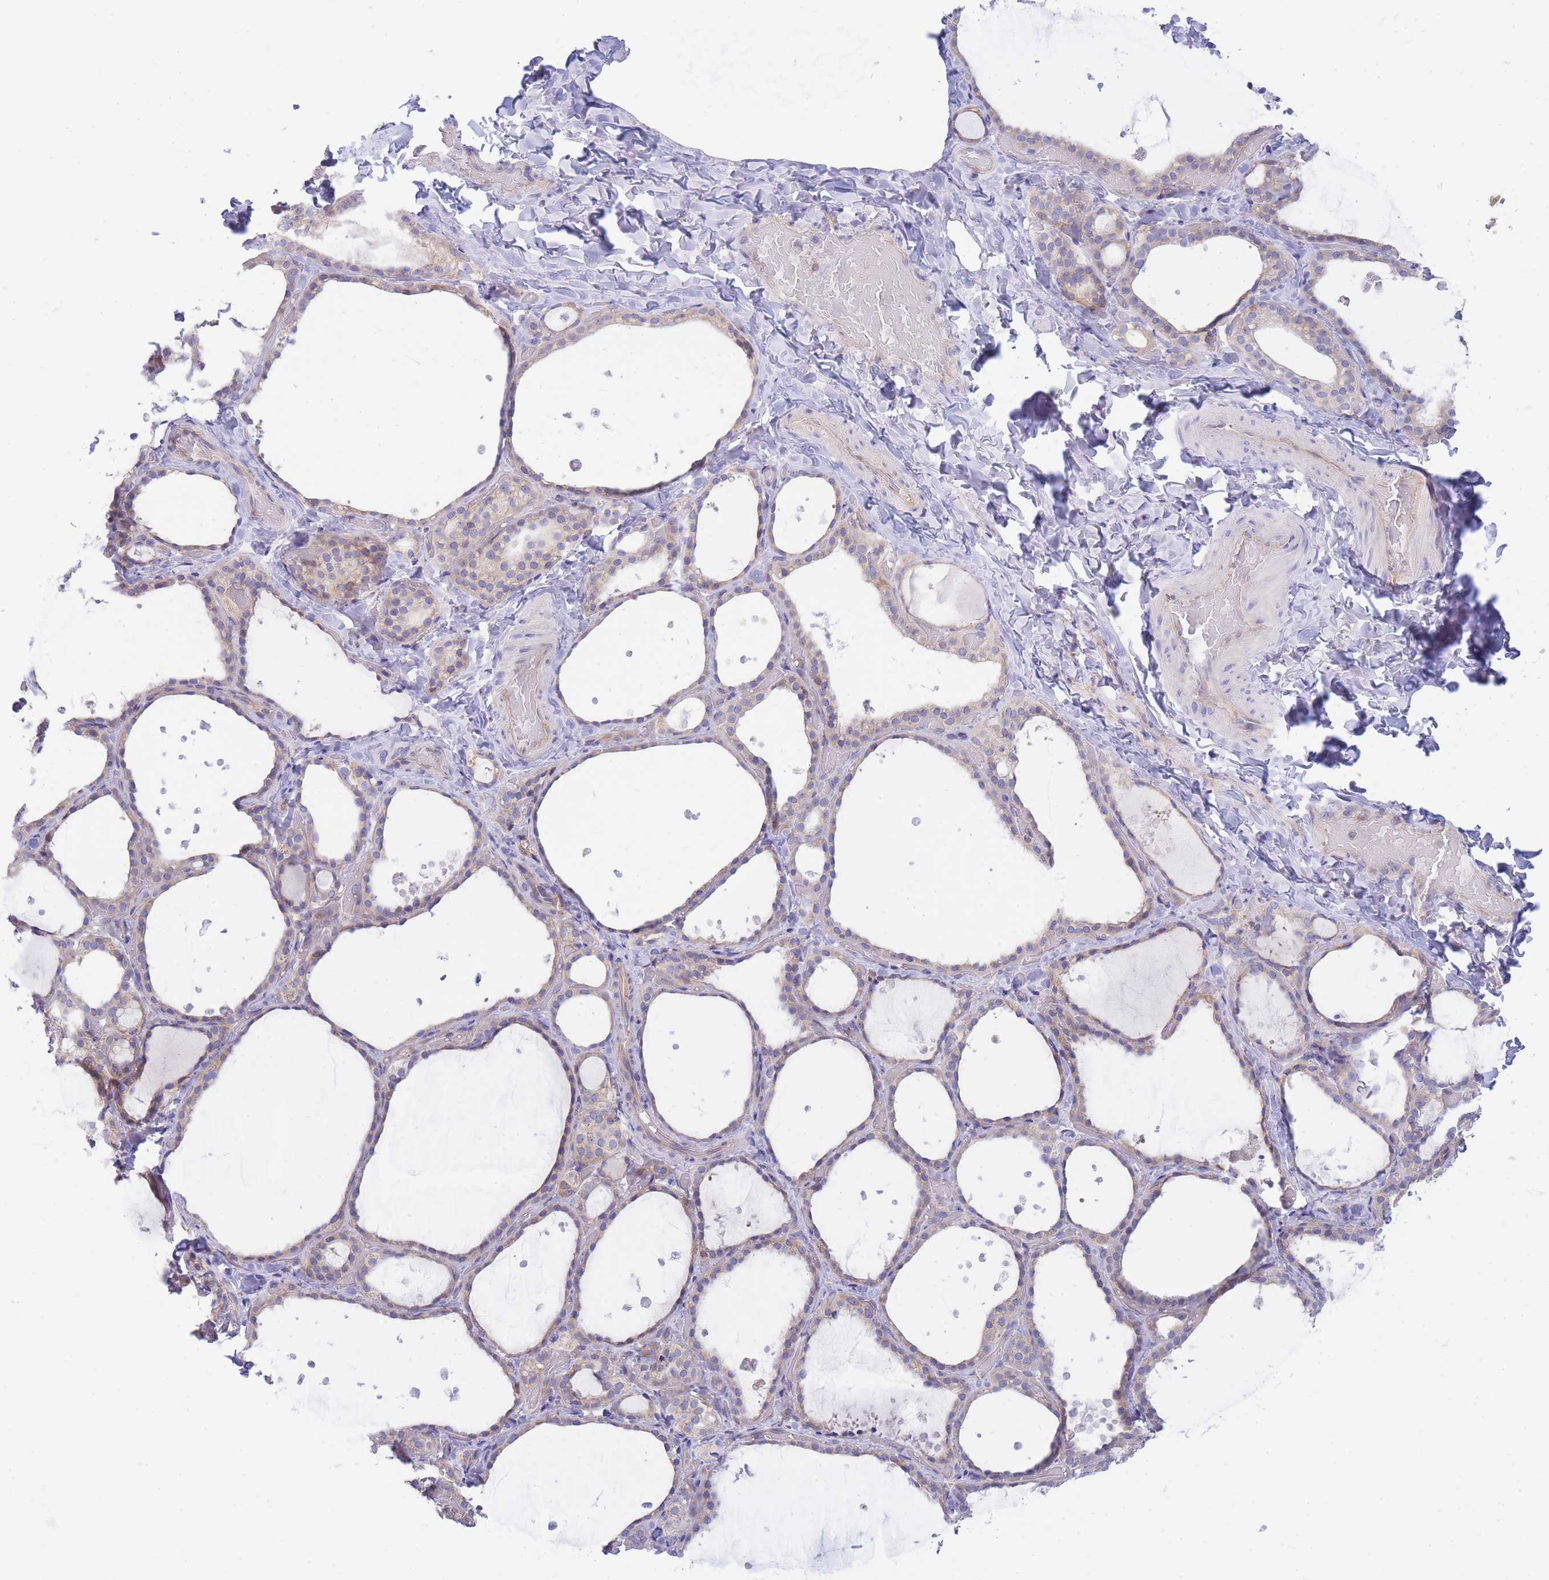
{"staining": {"intensity": "weak", "quantity": ">75%", "location": "cytoplasmic/membranous"}, "tissue": "thyroid gland", "cell_type": "Glandular cells", "image_type": "normal", "snomed": [{"axis": "morphology", "description": "Normal tissue, NOS"}, {"axis": "topography", "description": "Thyroid gland"}], "caption": "IHC (DAB (3,3'-diaminobenzidine)) staining of benign human thyroid gland reveals weak cytoplasmic/membranous protein positivity in approximately >75% of glandular cells. The protein is shown in brown color, while the nuclei are stained blue.", "gene": "SH2B2", "patient": {"sex": "female", "age": 44}}